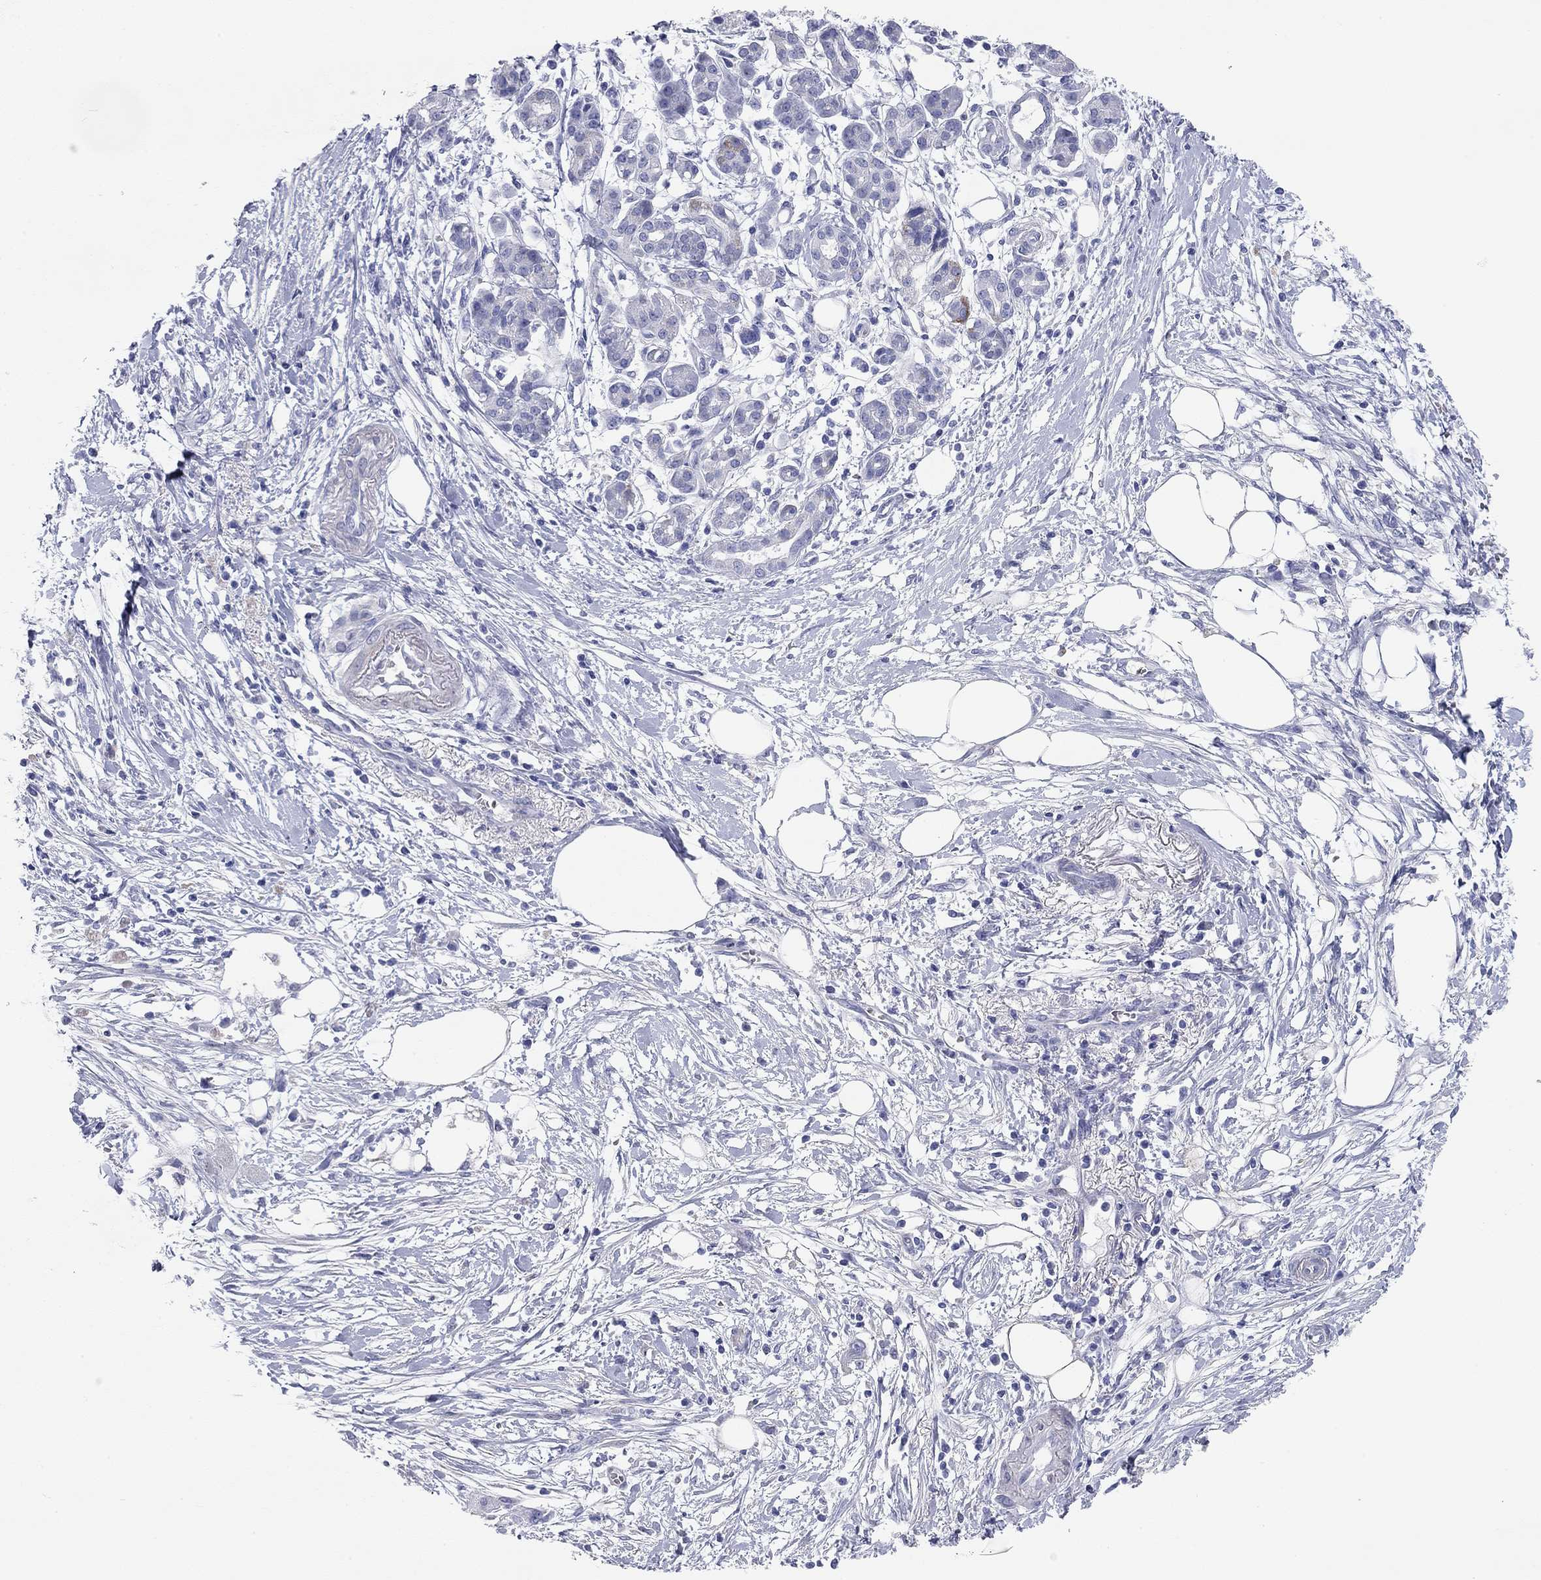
{"staining": {"intensity": "negative", "quantity": "none", "location": "none"}, "tissue": "pancreatic cancer", "cell_type": "Tumor cells", "image_type": "cancer", "snomed": [{"axis": "morphology", "description": "Adenocarcinoma, NOS"}, {"axis": "topography", "description": "Pancreas"}], "caption": "Tumor cells are negative for protein expression in human pancreatic cancer (adenocarcinoma).", "gene": "CHI3L2", "patient": {"sex": "male", "age": 72}}